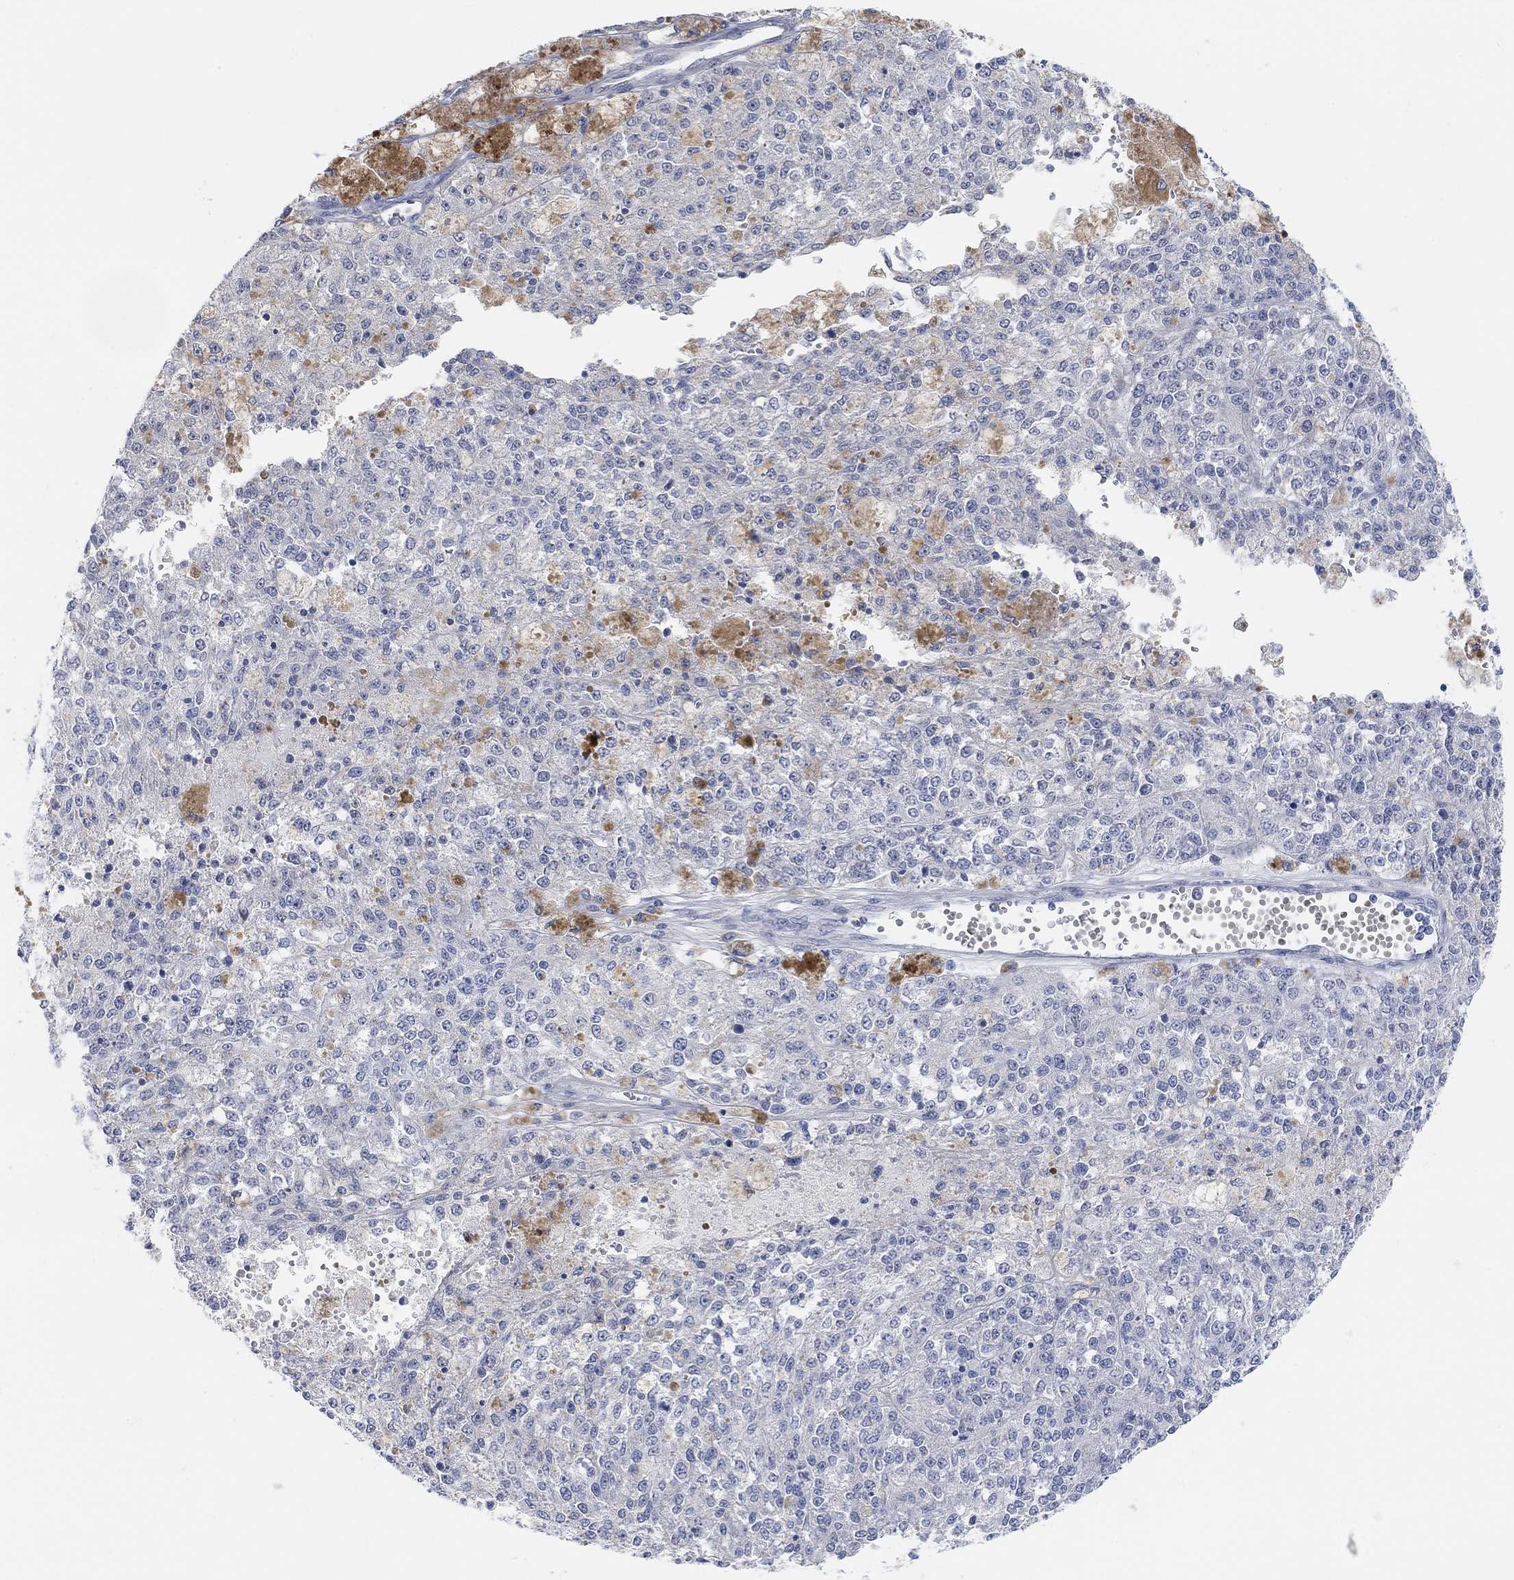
{"staining": {"intensity": "negative", "quantity": "none", "location": "none"}, "tissue": "melanoma", "cell_type": "Tumor cells", "image_type": "cancer", "snomed": [{"axis": "morphology", "description": "Malignant melanoma, Metastatic site"}, {"axis": "topography", "description": "Lymph node"}], "caption": "A photomicrograph of human melanoma is negative for staining in tumor cells.", "gene": "MUC1", "patient": {"sex": "female", "age": 64}}